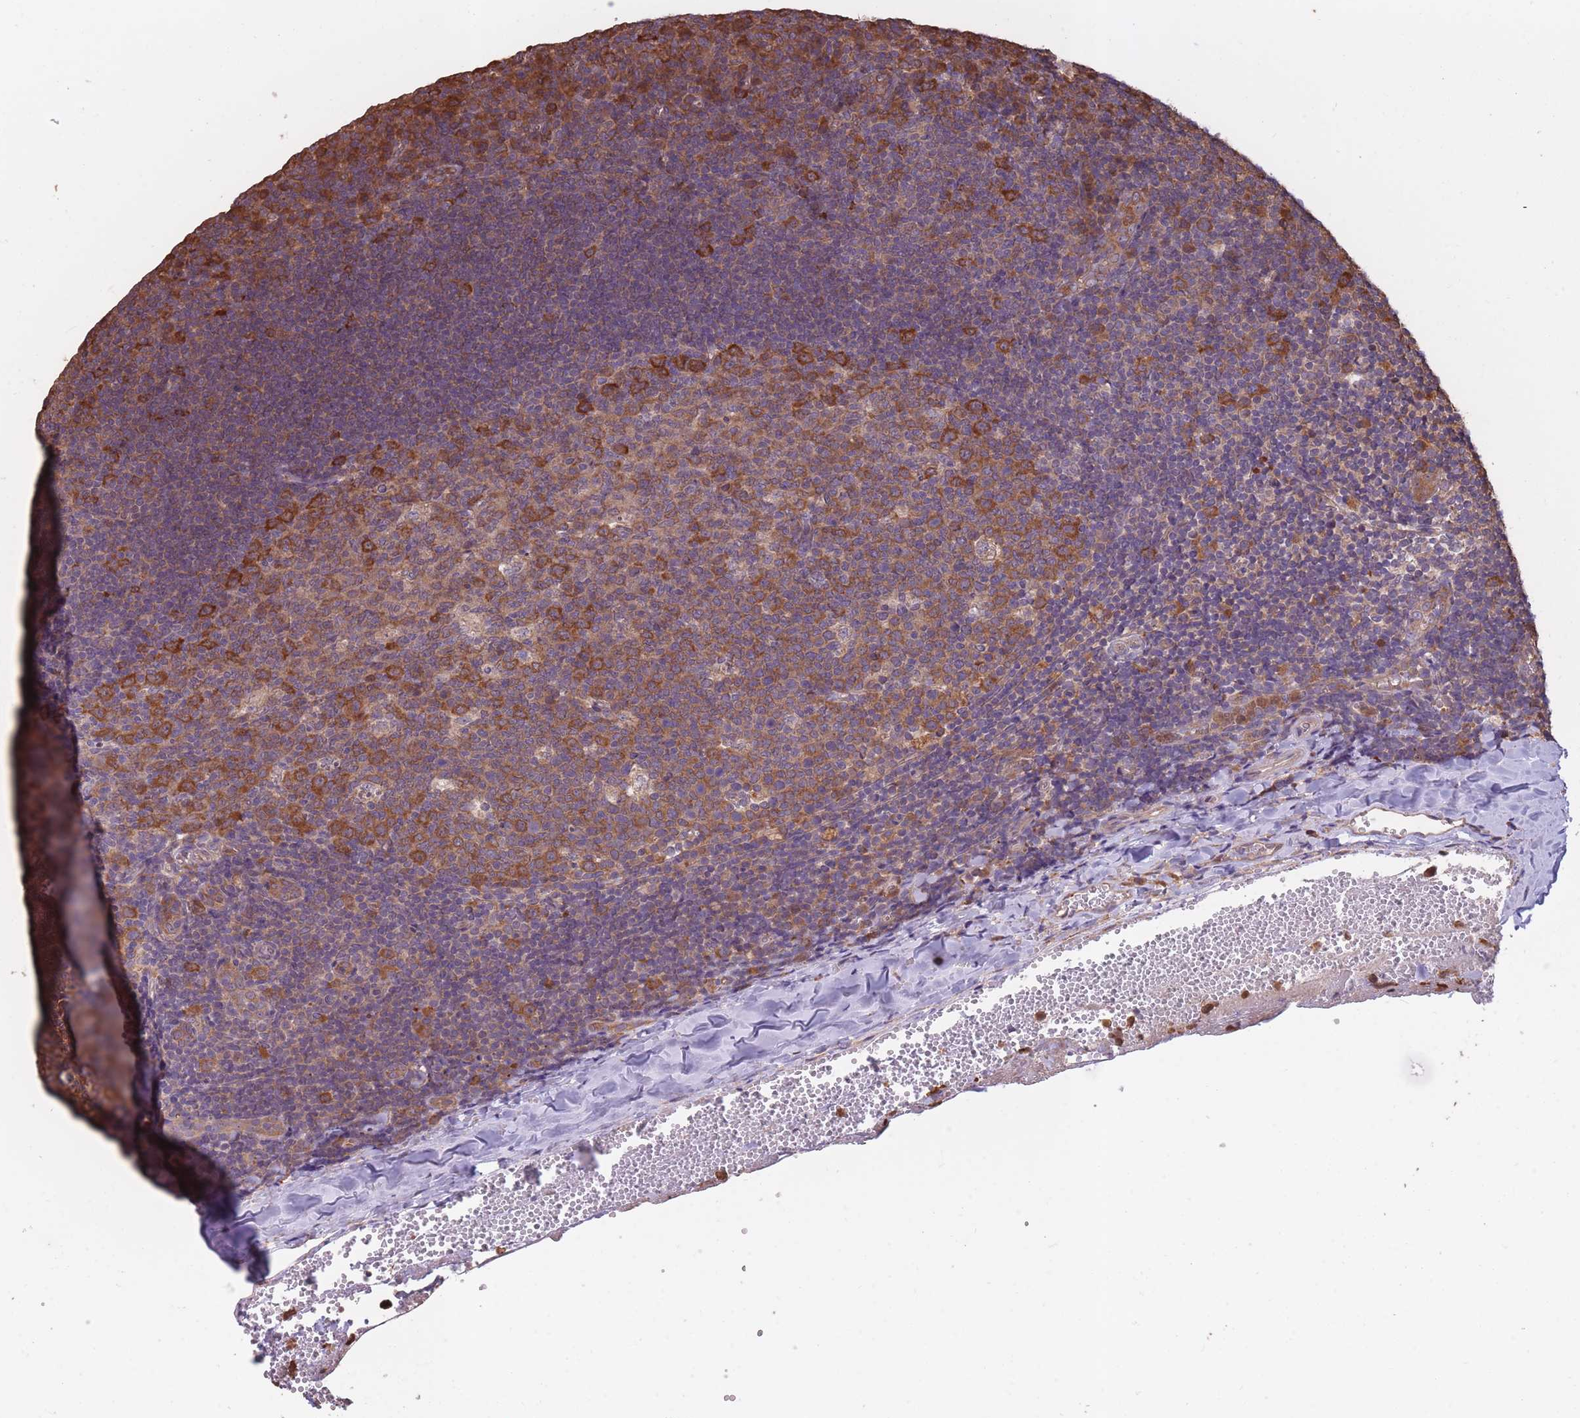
{"staining": {"intensity": "moderate", "quantity": "25%-75%", "location": "cytoplasmic/membranous"}, "tissue": "tonsil", "cell_type": "Germinal center cells", "image_type": "normal", "snomed": [{"axis": "morphology", "description": "Normal tissue, NOS"}, {"axis": "topography", "description": "Tonsil"}], "caption": "Immunohistochemistry (DAB) staining of unremarkable human tonsil reveals moderate cytoplasmic/membranous protein expression in approximately 25%-75% of germinal center cells.", "gene": "ARL13B", "patient": {"sex": "male", "age": 17}}